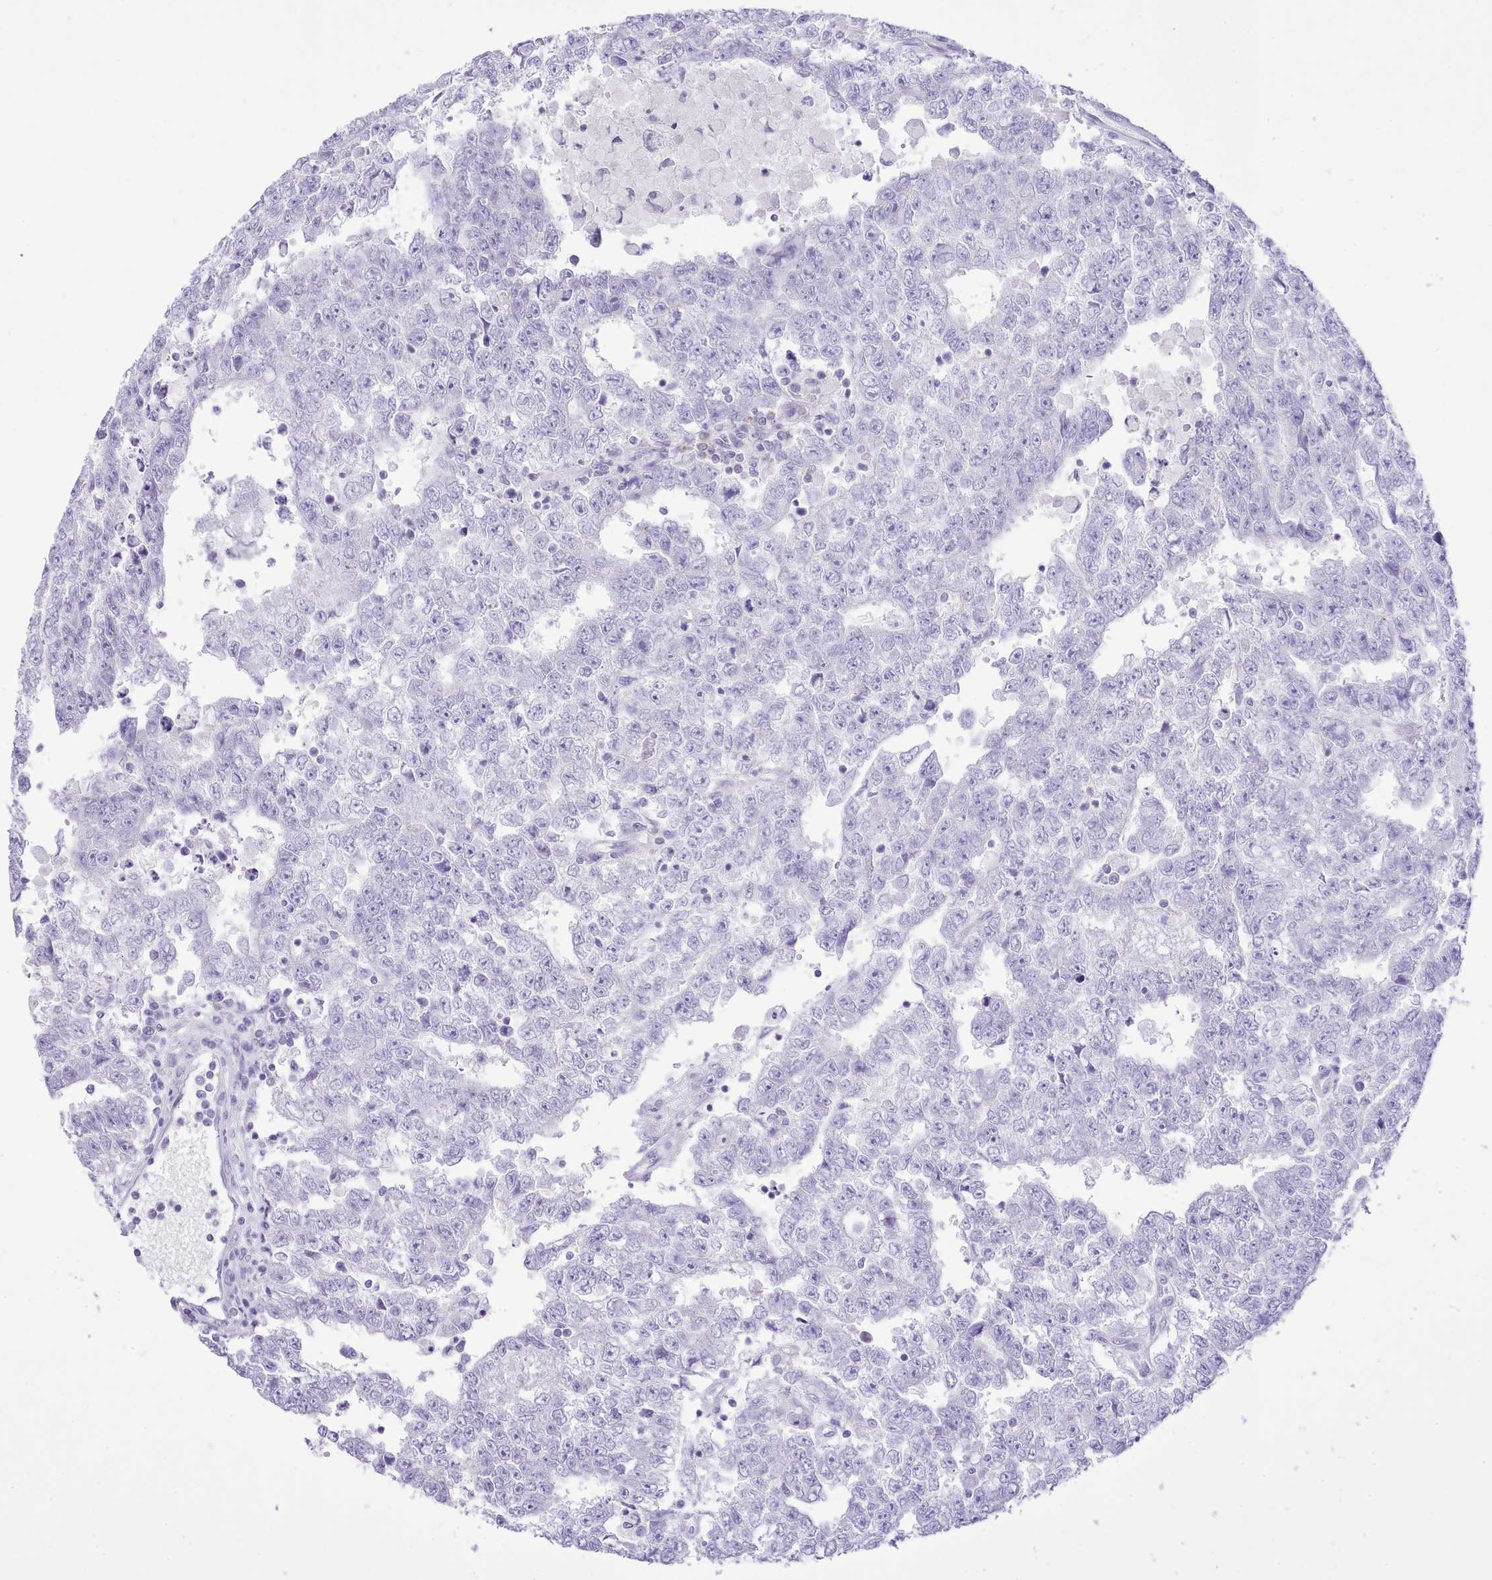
{"staining": {"intensity": "negative", "quantity": "none", "location": "none"}, "tissue": "testis cancer", "cell_type": "Tumor cells", "image_type": "cancer", "snomed": [{"axis": "morphology", "description": "Carcinoma, Embryonal, NOS"}, {"axis": "topography", "description": "Testis"}], "caption": "Immunohistochemistry (IHC) photomicrograph of neoplastic tissue: human testis cancer stained with DAB (3,3'-diaminobenzidine) demonstrates no significant protein positivity in tumor cells.", "gene": "MDFI", "patient": {"sex": "male", "age": 25}}